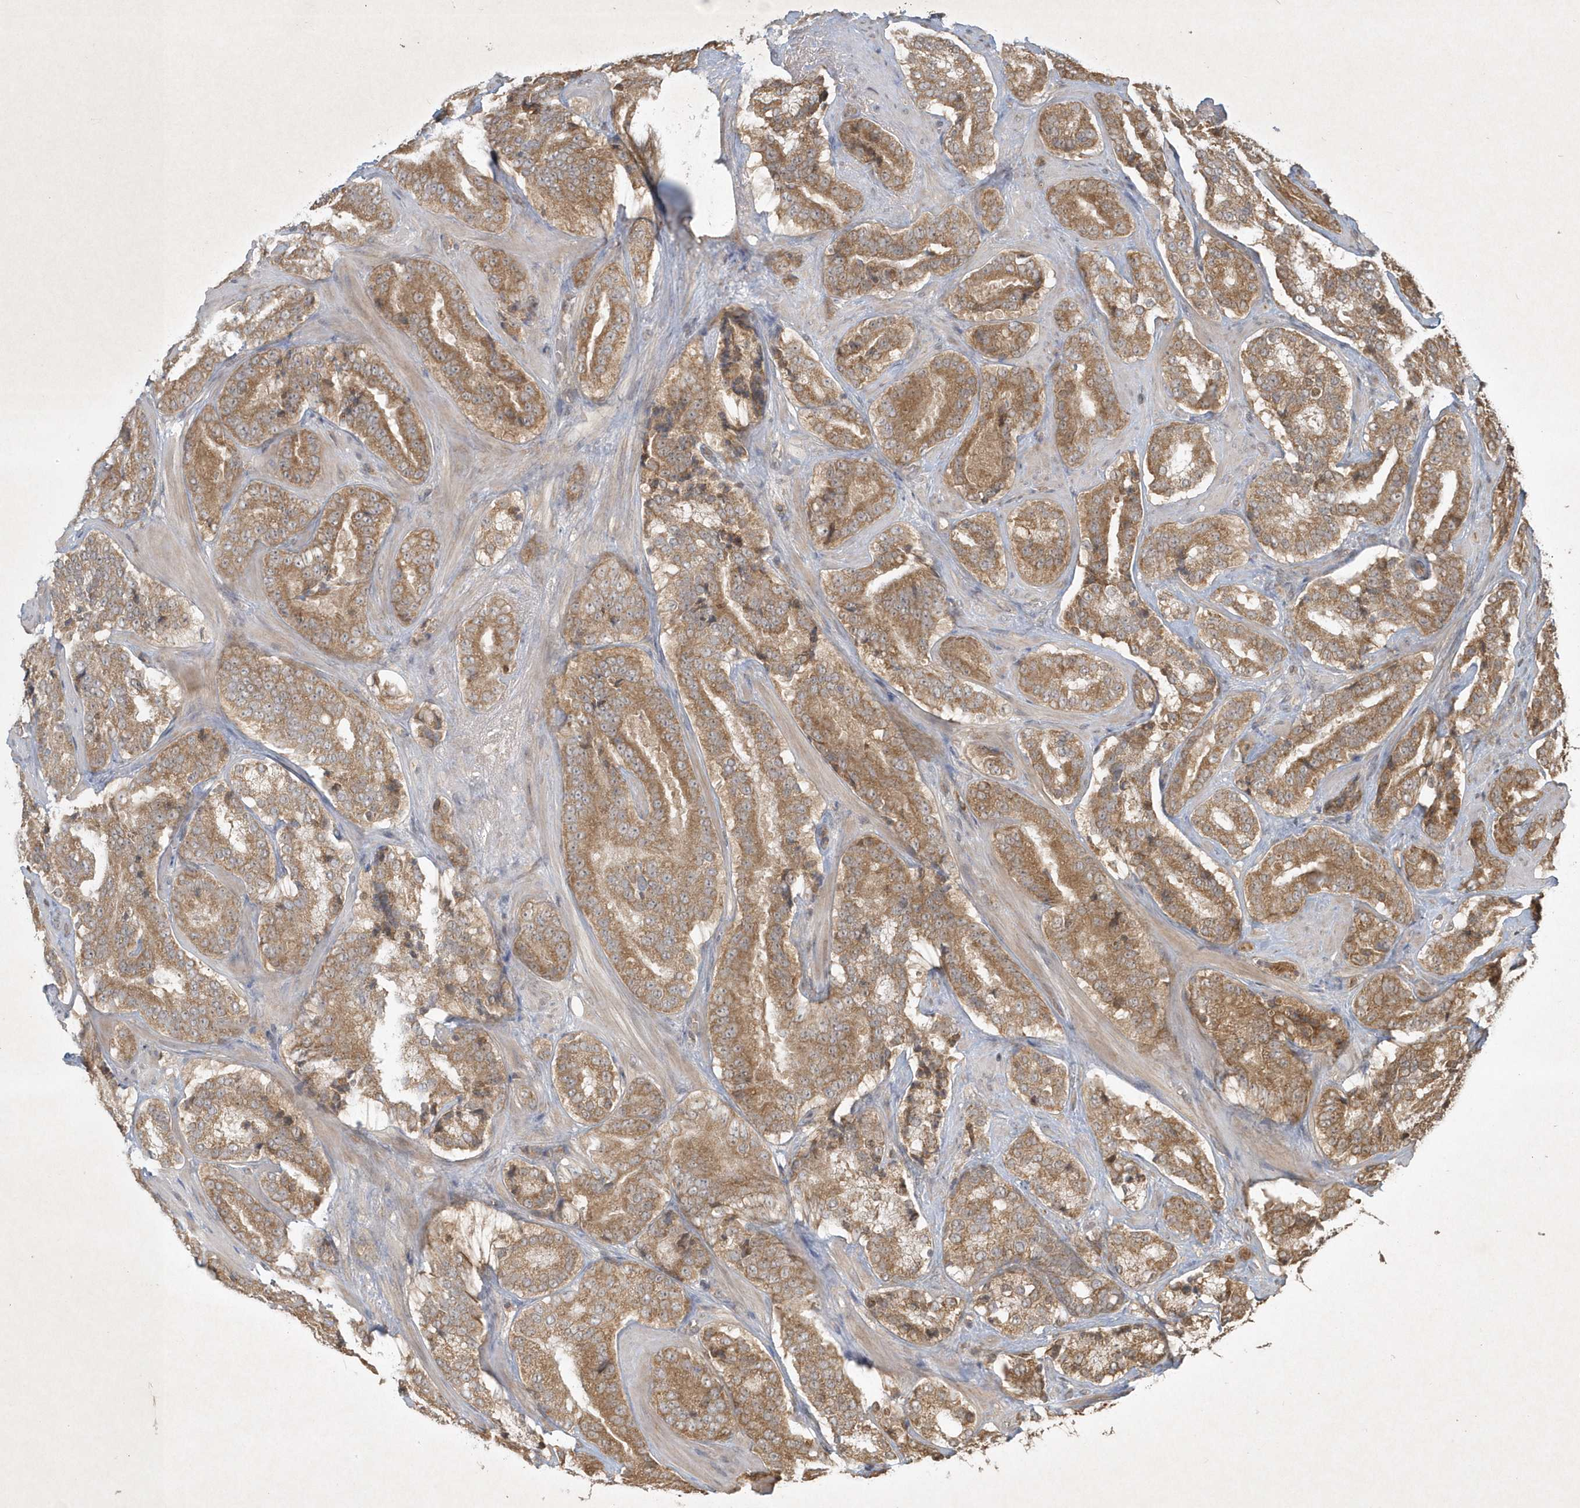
{"staining": {"intensity": "moderate", "quantity": ">75%", "location": "cytoplasmic/membranous"}, "tissue": "prostate cancer", "cell_type": "Tumor cells", "image_type": "cancer", "snomed": [{"axis": "morphology", "description": "Adenocarcinoma, High grade"}, {"axis": "topography", "description": "Prostate"}], "caption": "Prostate cancer (adenocarcinoma (high-grade)) stained with a brown dye shows moderate cytoplasmic/membranous positive positivity in approximately >75% of tumor cells.", "gene": "PLTP", "patient": {"sex": "male", "age": 60}}